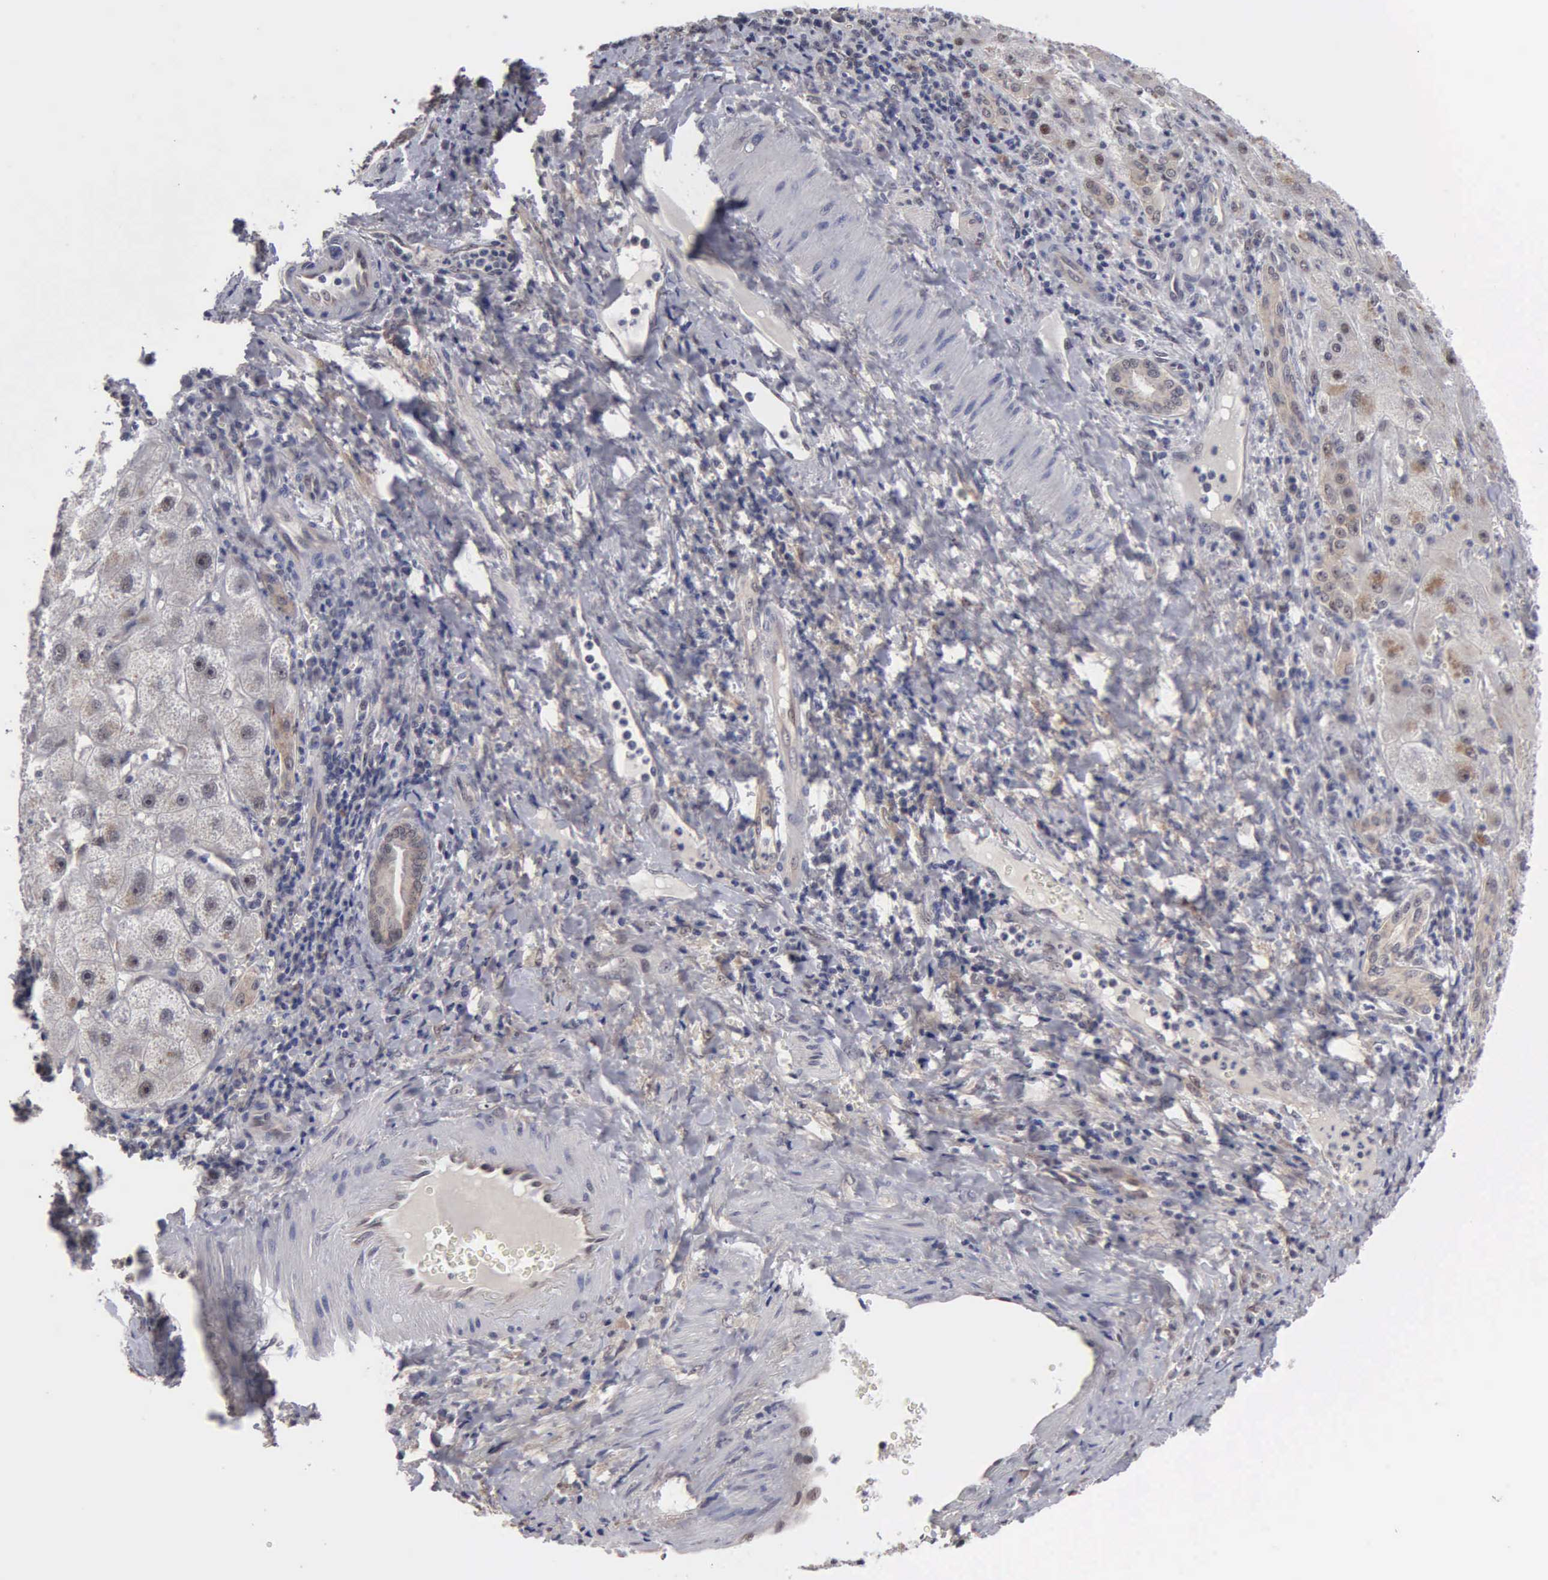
{"staining": {"intensity": "weak", "quantity": "25%-75%", "location": "nuclear"}, "tissue": "liver cancer", "cell_type": "Tumor cells", "image_type": "cancer", "snomed": [{"axis": "morphology", "description": "Cholangiocarcinoma"}, {"axis": "topography", "description": "Liver"}], "caption": "Cholangiocarcinoma (liver) tissue demonstrates weak nuclear staining in about 25%-75% of tumor cells", "gene": "ZBTB33", "patient": {"sex": "female", "age": 79}}